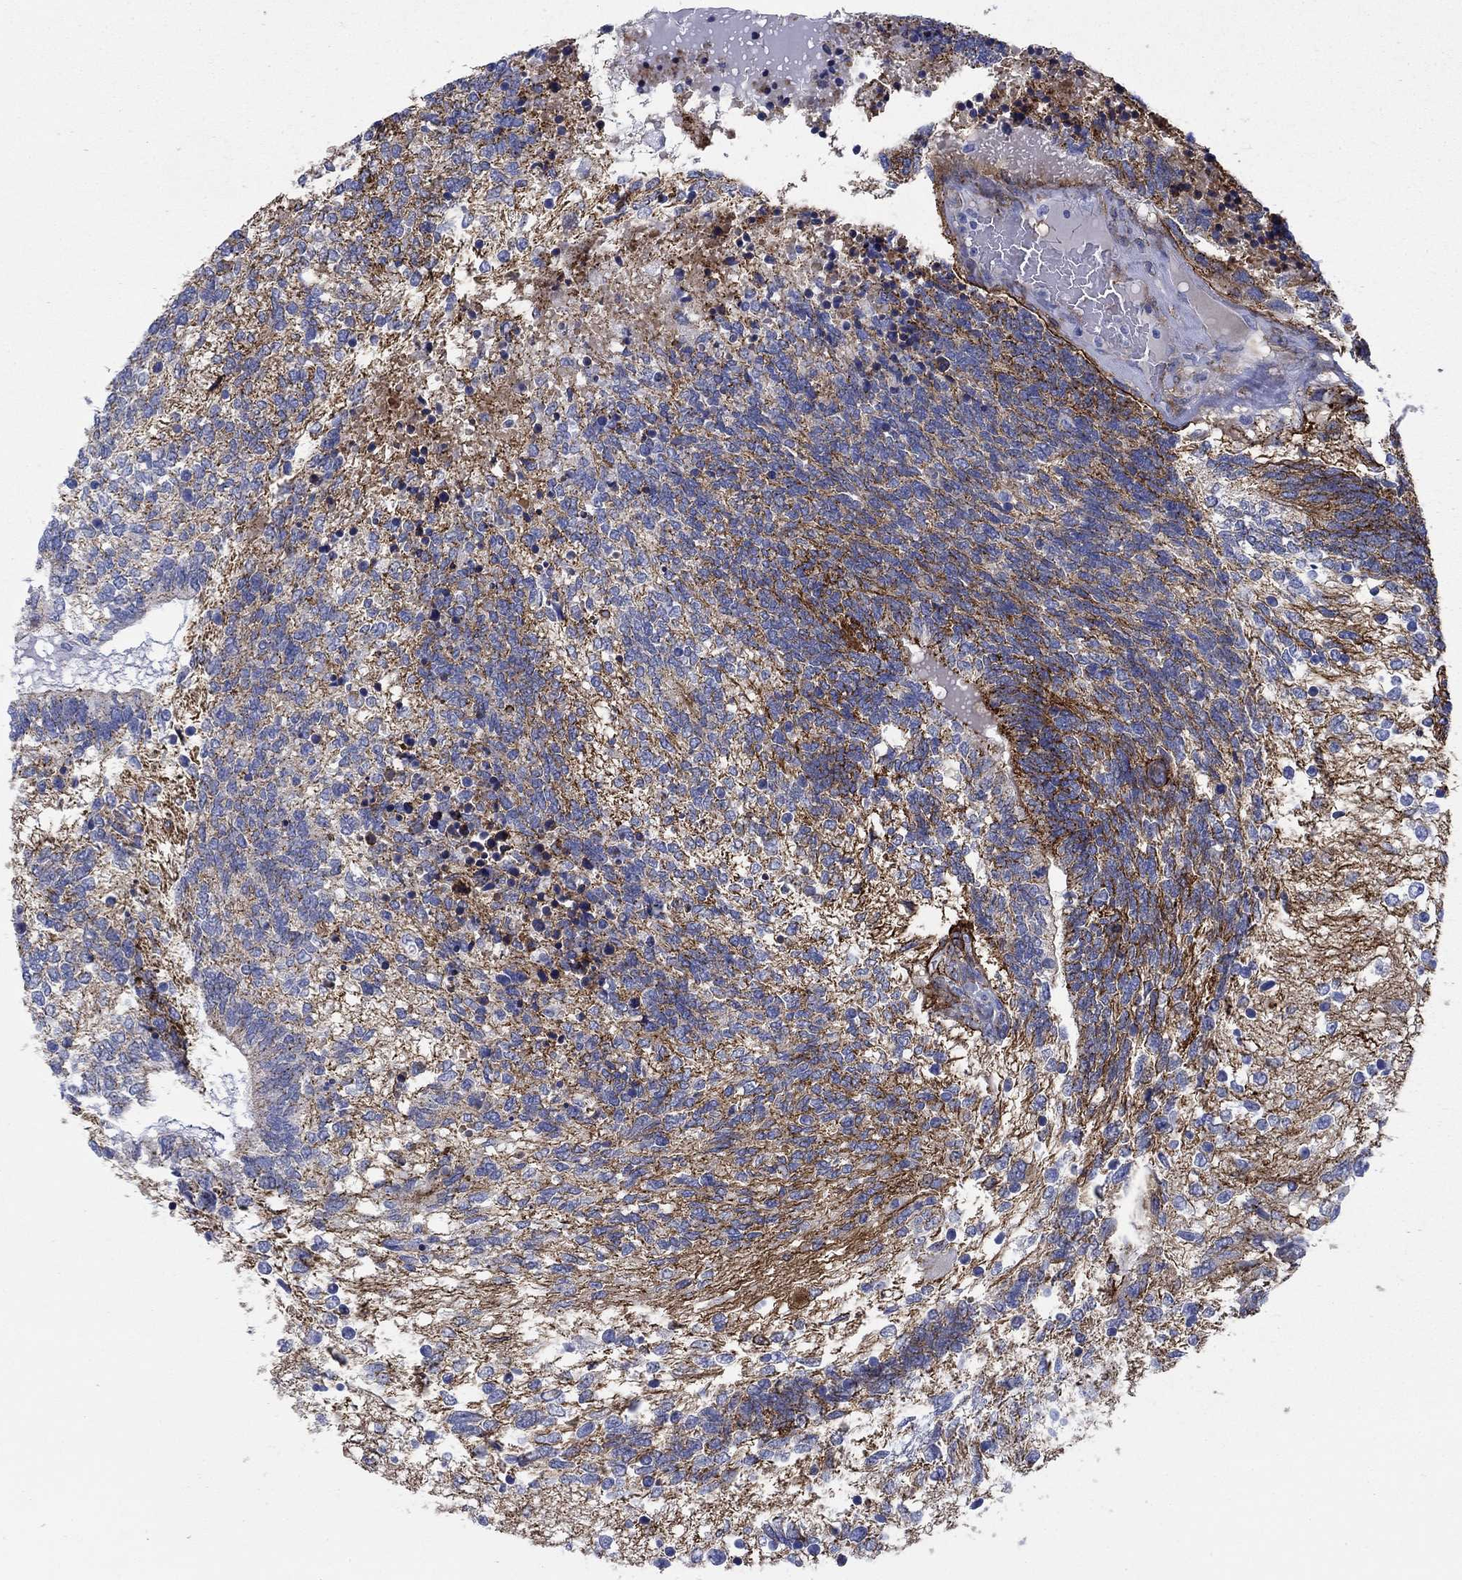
{"staining": {"intensity": "strong", "quantity": "<25%", "location": "cytoplasmic/membranous"}, "tissue": "testis cancer", "cell_type": "Tumor cells", "image_type": "cancer", "snomed": [{"axis": "morphology", "description": "Seminoma, NOS"}, {"axis": "morphology", "description": "Carcinoma, Embryonal, NOS"}, {"axis": "topography", "description": "Testis"}], "caption": "An IHC photomicrograph of neoplastic tissue is shown. Protein staining in brown highlights strong cytoplasmic/membranous positivity in testis cancer (embryonal carcinoma) within tumor cells.", "gene": "GPC1", "patient": {"sex": "male", "age": 41}}